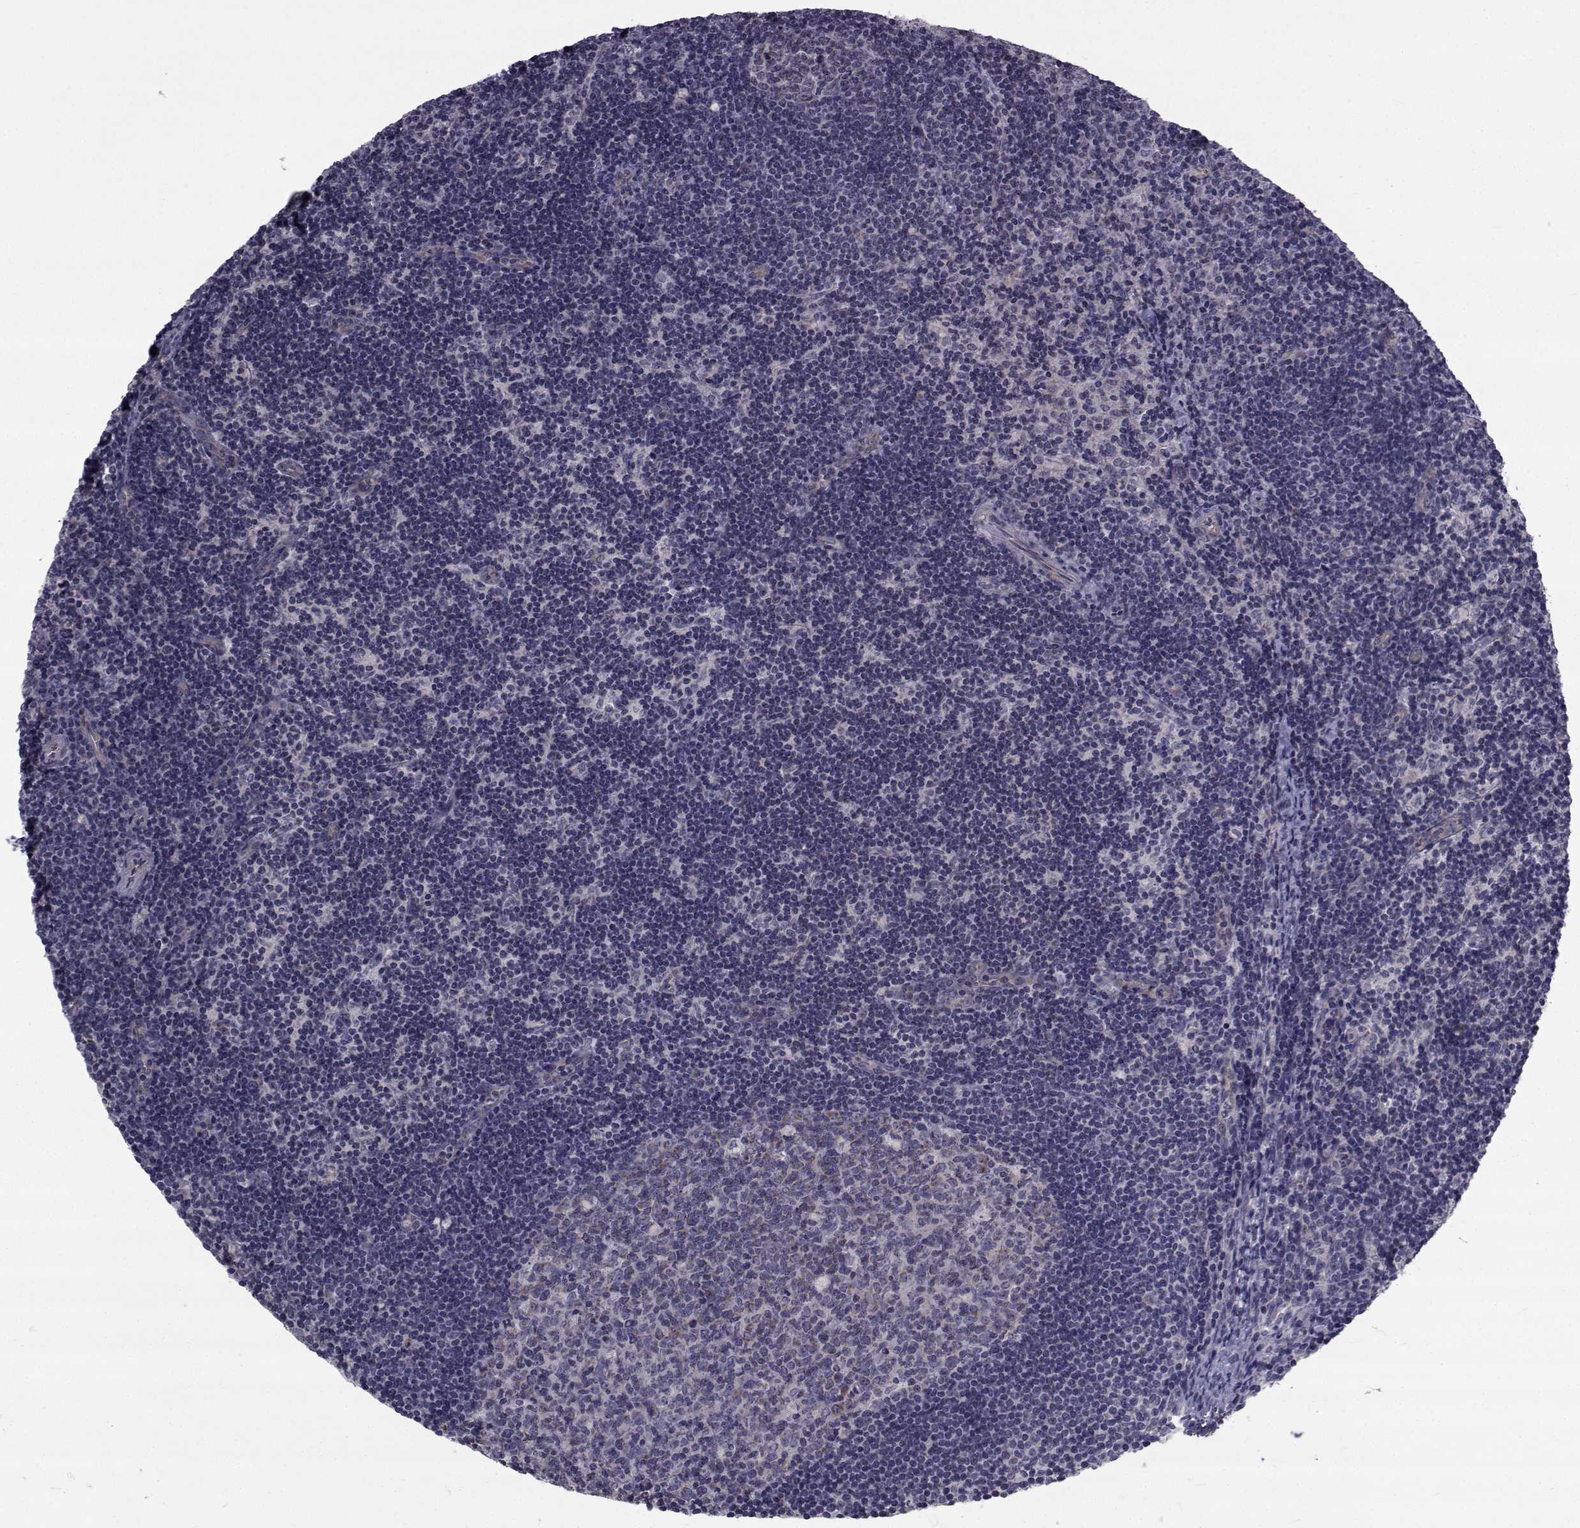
{"staining": {"intensity": "weak", "quantity": "<25%", "location": "cytoplasmic/membranous"}, "tissue": "lymph node", "cell_type": "Germinal center cells", "image_type": "normal", "snomed": [{"axis": "morphology", "description": "Normal tissue, NOS"}, {"axis": "topography", "description": "Lymph node"}], "caption": "Immunohistochemical staining of unremarkable human lymph node exhibits no significant staining in germinal center cells.", "gene": "CFAP74", "patient": {"sex": "female", "age": 34}}